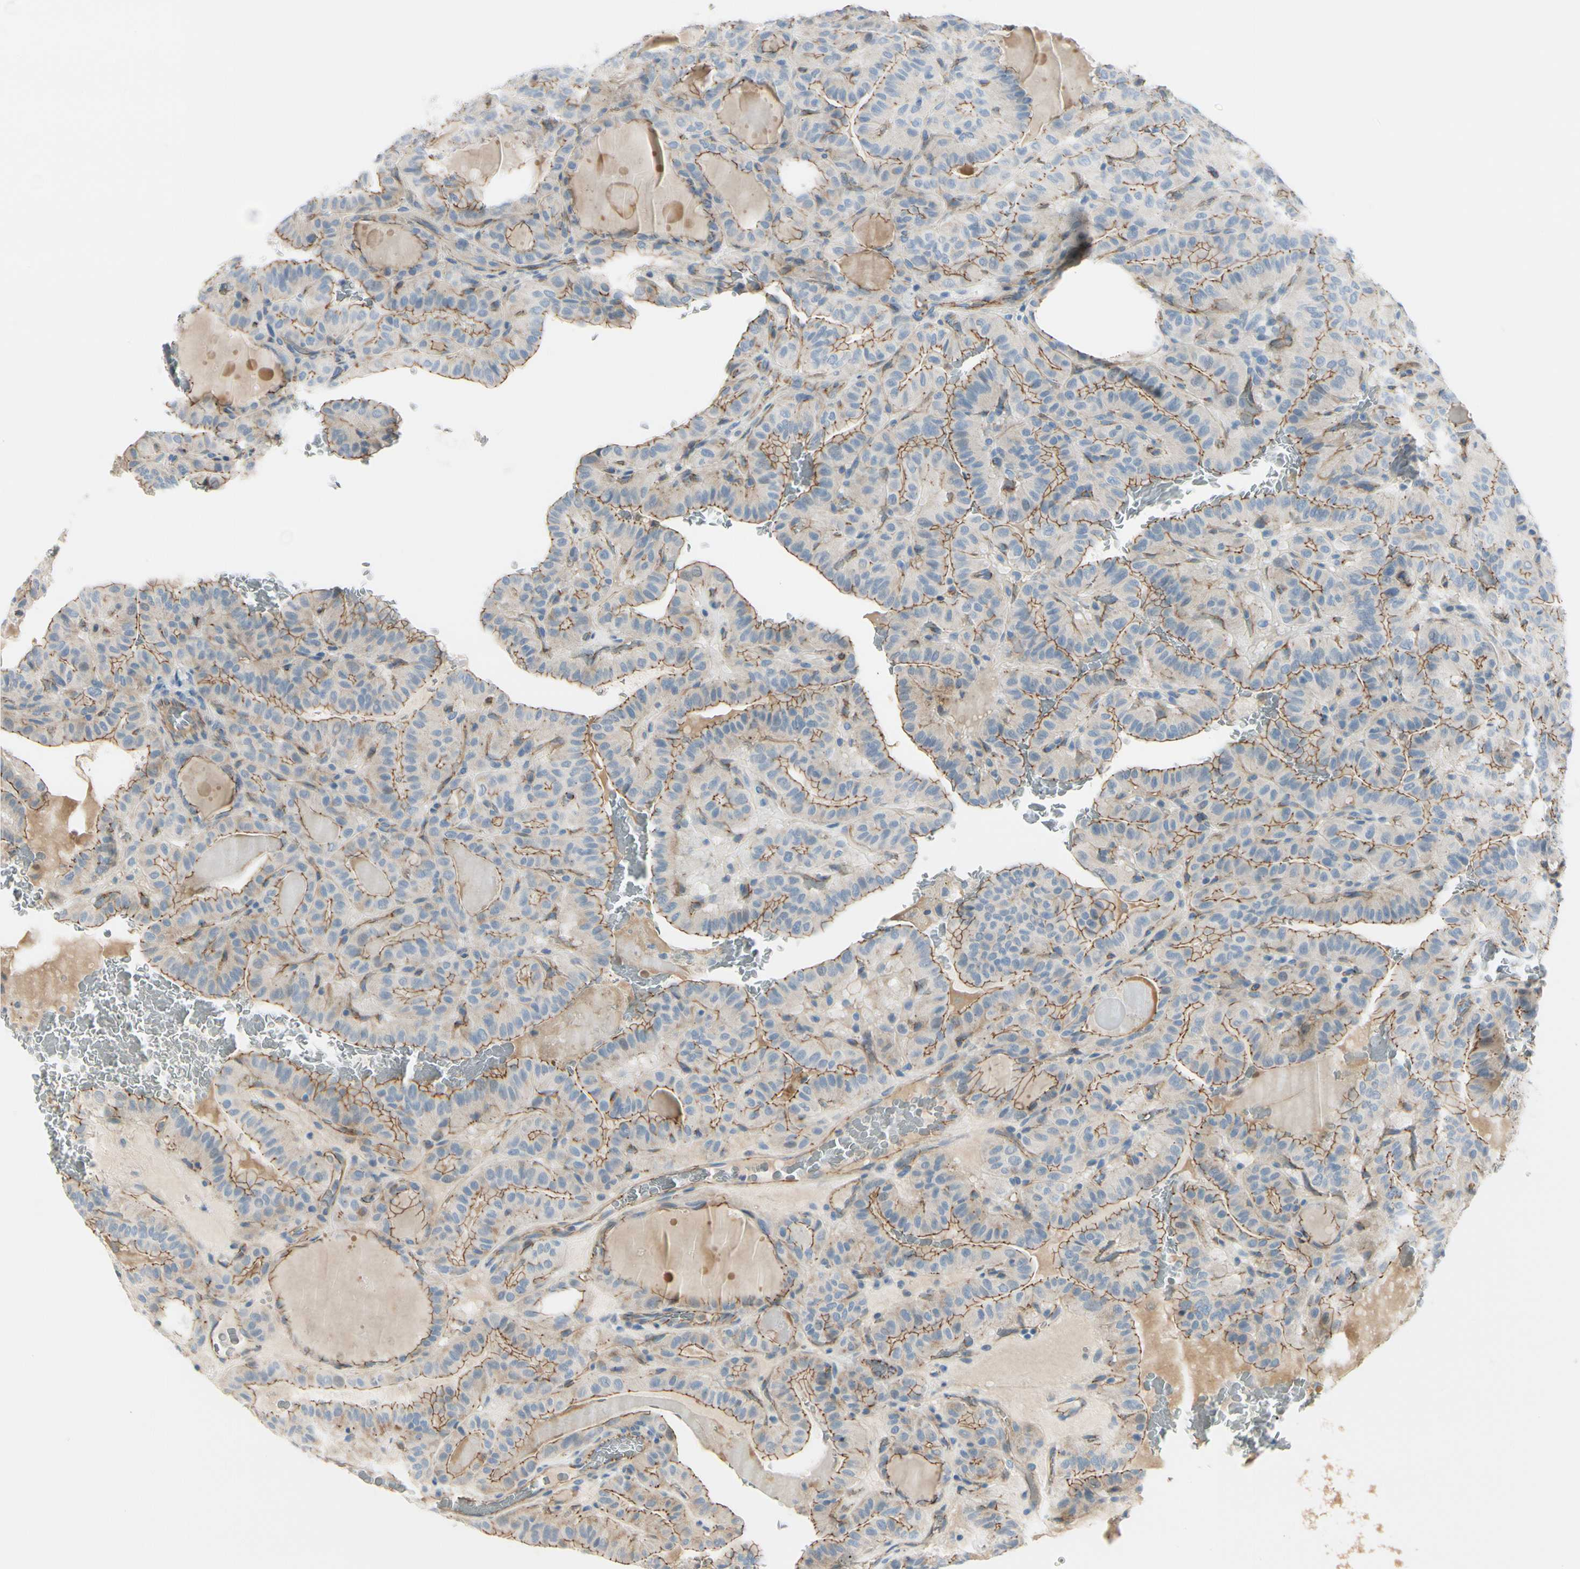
{"staining": {"intensity": "weak", "quantity": ">75%", "location": "cytoplasmic/membranous"}, "tissue": "thyroid cancer", "cell_type": "Tumor cells", "image_type": "cancer", "snomed": [{"axis": "morphology", "description": "Papillary adenocarcinoma, NOS"}, {"axis": "topography", "description": "Thyroid gland"}], "caption": "Immunohistochemistry image of neoplastic tissue: thyroid cancer (papillary adenocarcinoma) stained using immunohistochemistry demonstrates low levels of weak protein expression localized specifically in the cytoplasmic/membranous of tumor cells, appearing as a cytoplasmic/membranous brown color.", "gene": "TJP1", "patient": {"sex": "male", "age": 77}}